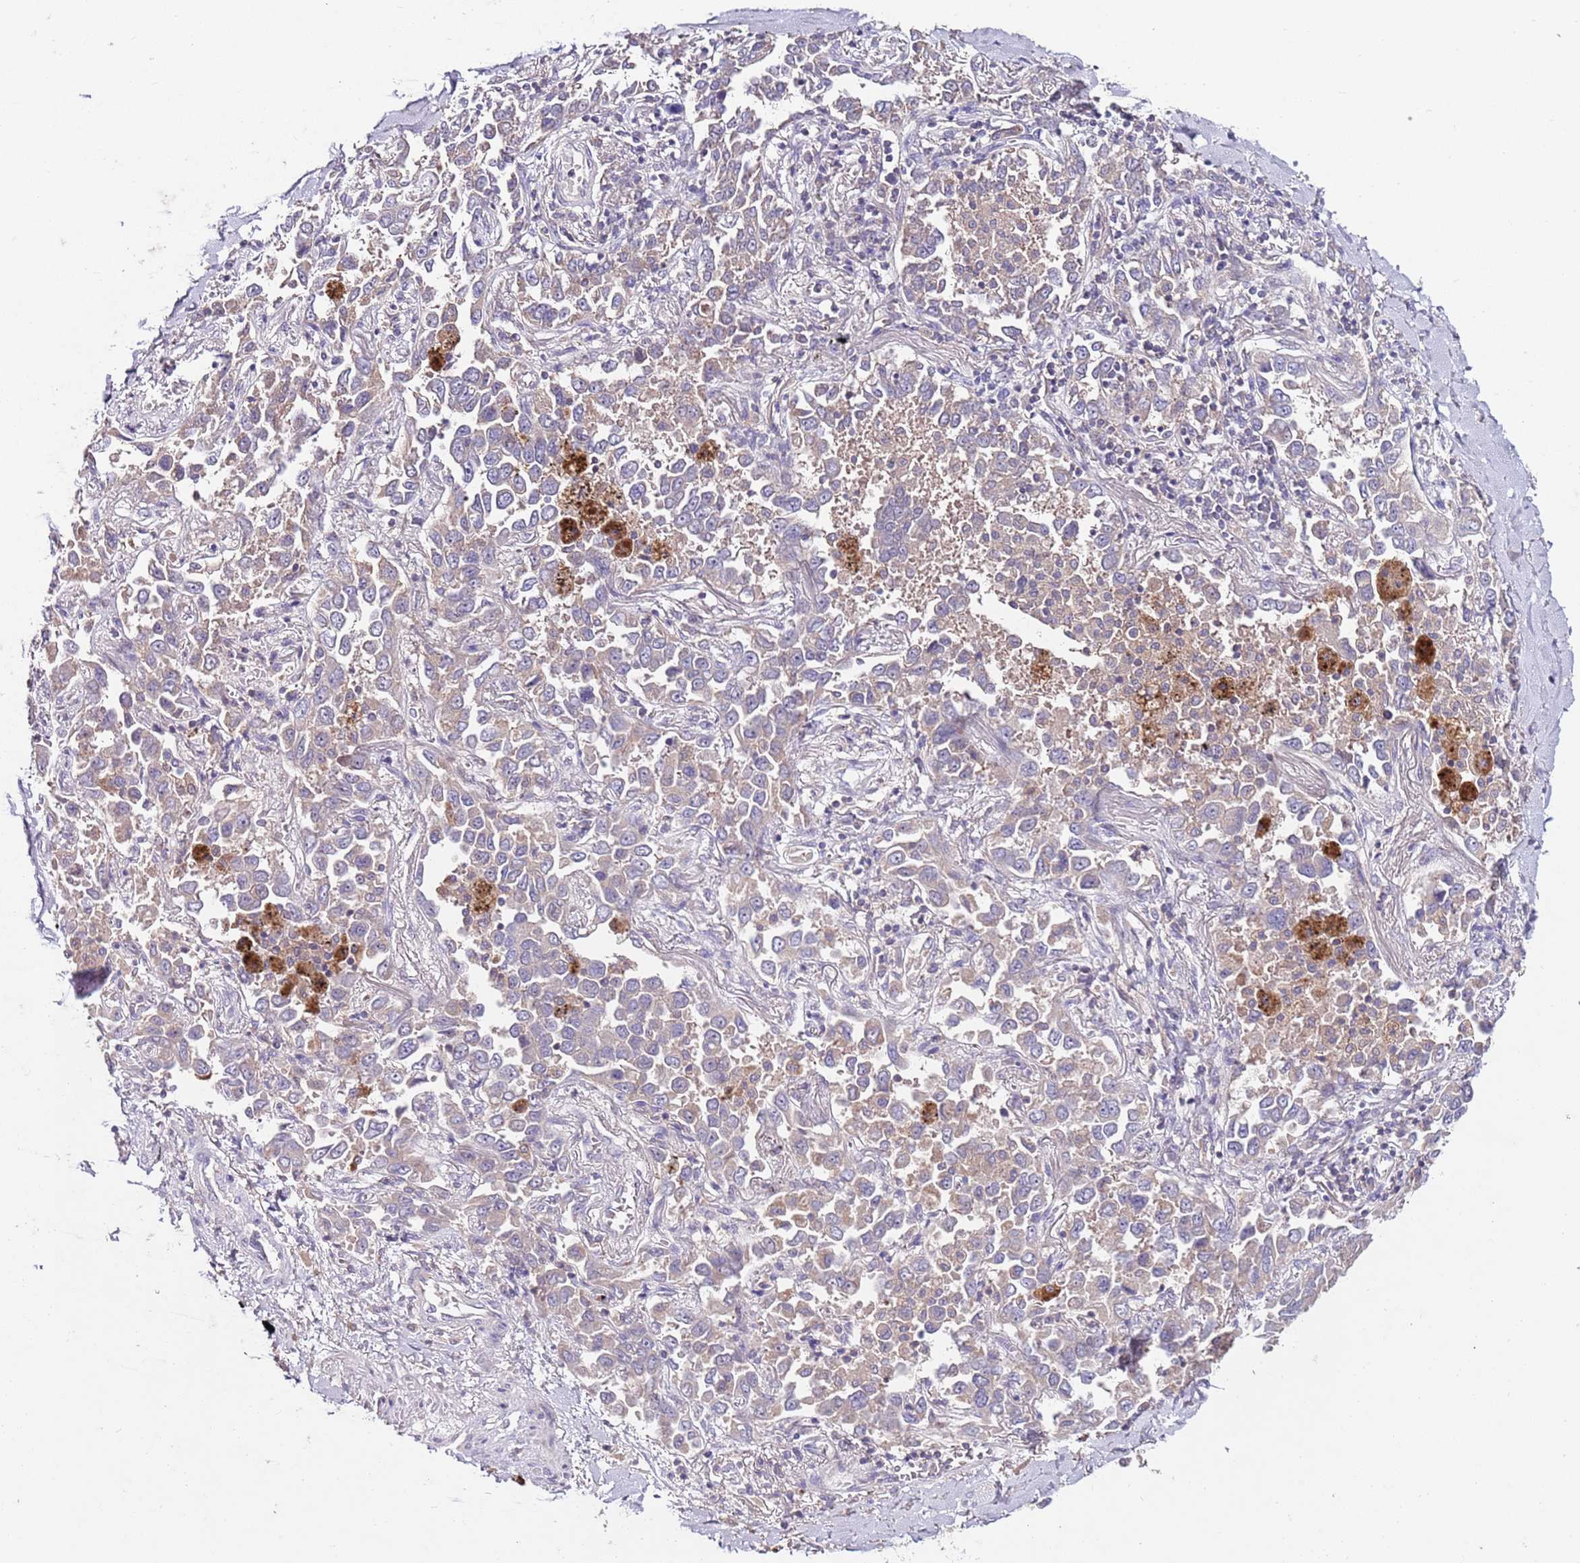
{"staining": {"intensity": "negative", "quantity": "none", "location": "none"}, "tissue": "lung cancer", "cell_type": "Tumor cells", "image_type": "cancer", "snomed": [{"axis": "morphology", "description": "Adenocarcinoma, NOS"}, {"axis": "topography", "description": "Lung"}], "caption": "Adenocarcinoma (lung) was stained to show a protein in brown. There is no significant expression in tumor cells.", "gene": "NRDE2", "patient": {"sex": "male", "age": 67}}